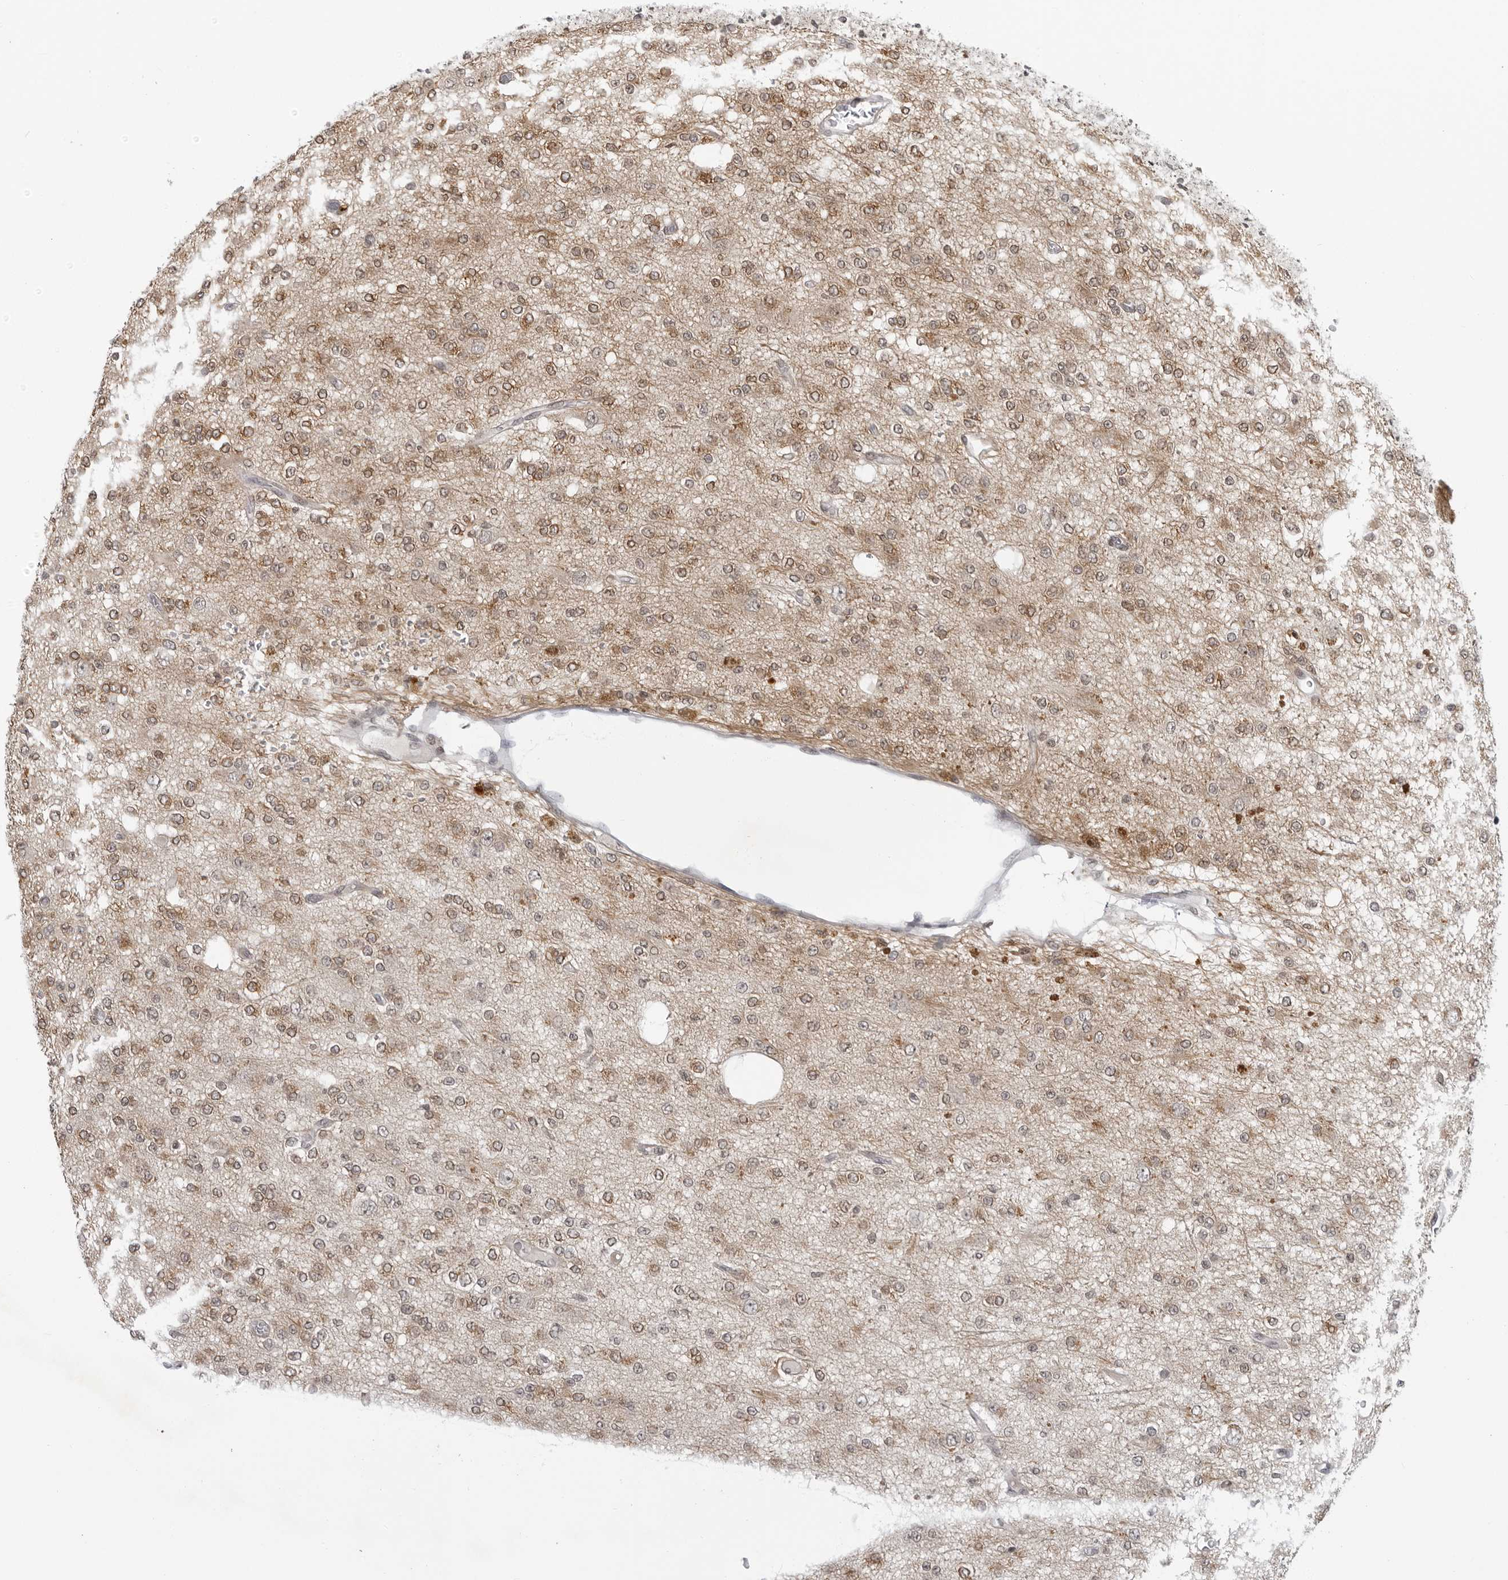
{"staining": {"intensity": "weak", "quantity": ">75%", "location": "cytoplasmic/membranous,nuclear"}, "tissue": "glioma", "cell_type": "Tumor cells", "image_type": "cancer", "snomed": [{"axis": "morphology", "description": "Glioma, malignant, Low grade"}, {"axis": "topography", "description": "Brain"}], "caption": "DAB immunohistochemical staining of glioma shows weak cytoplasmic/membranous and nuclear protein expression in about >75% of tumor cells.", "gene": "MAF", "patient": {"sex": "male", "age": 38}}